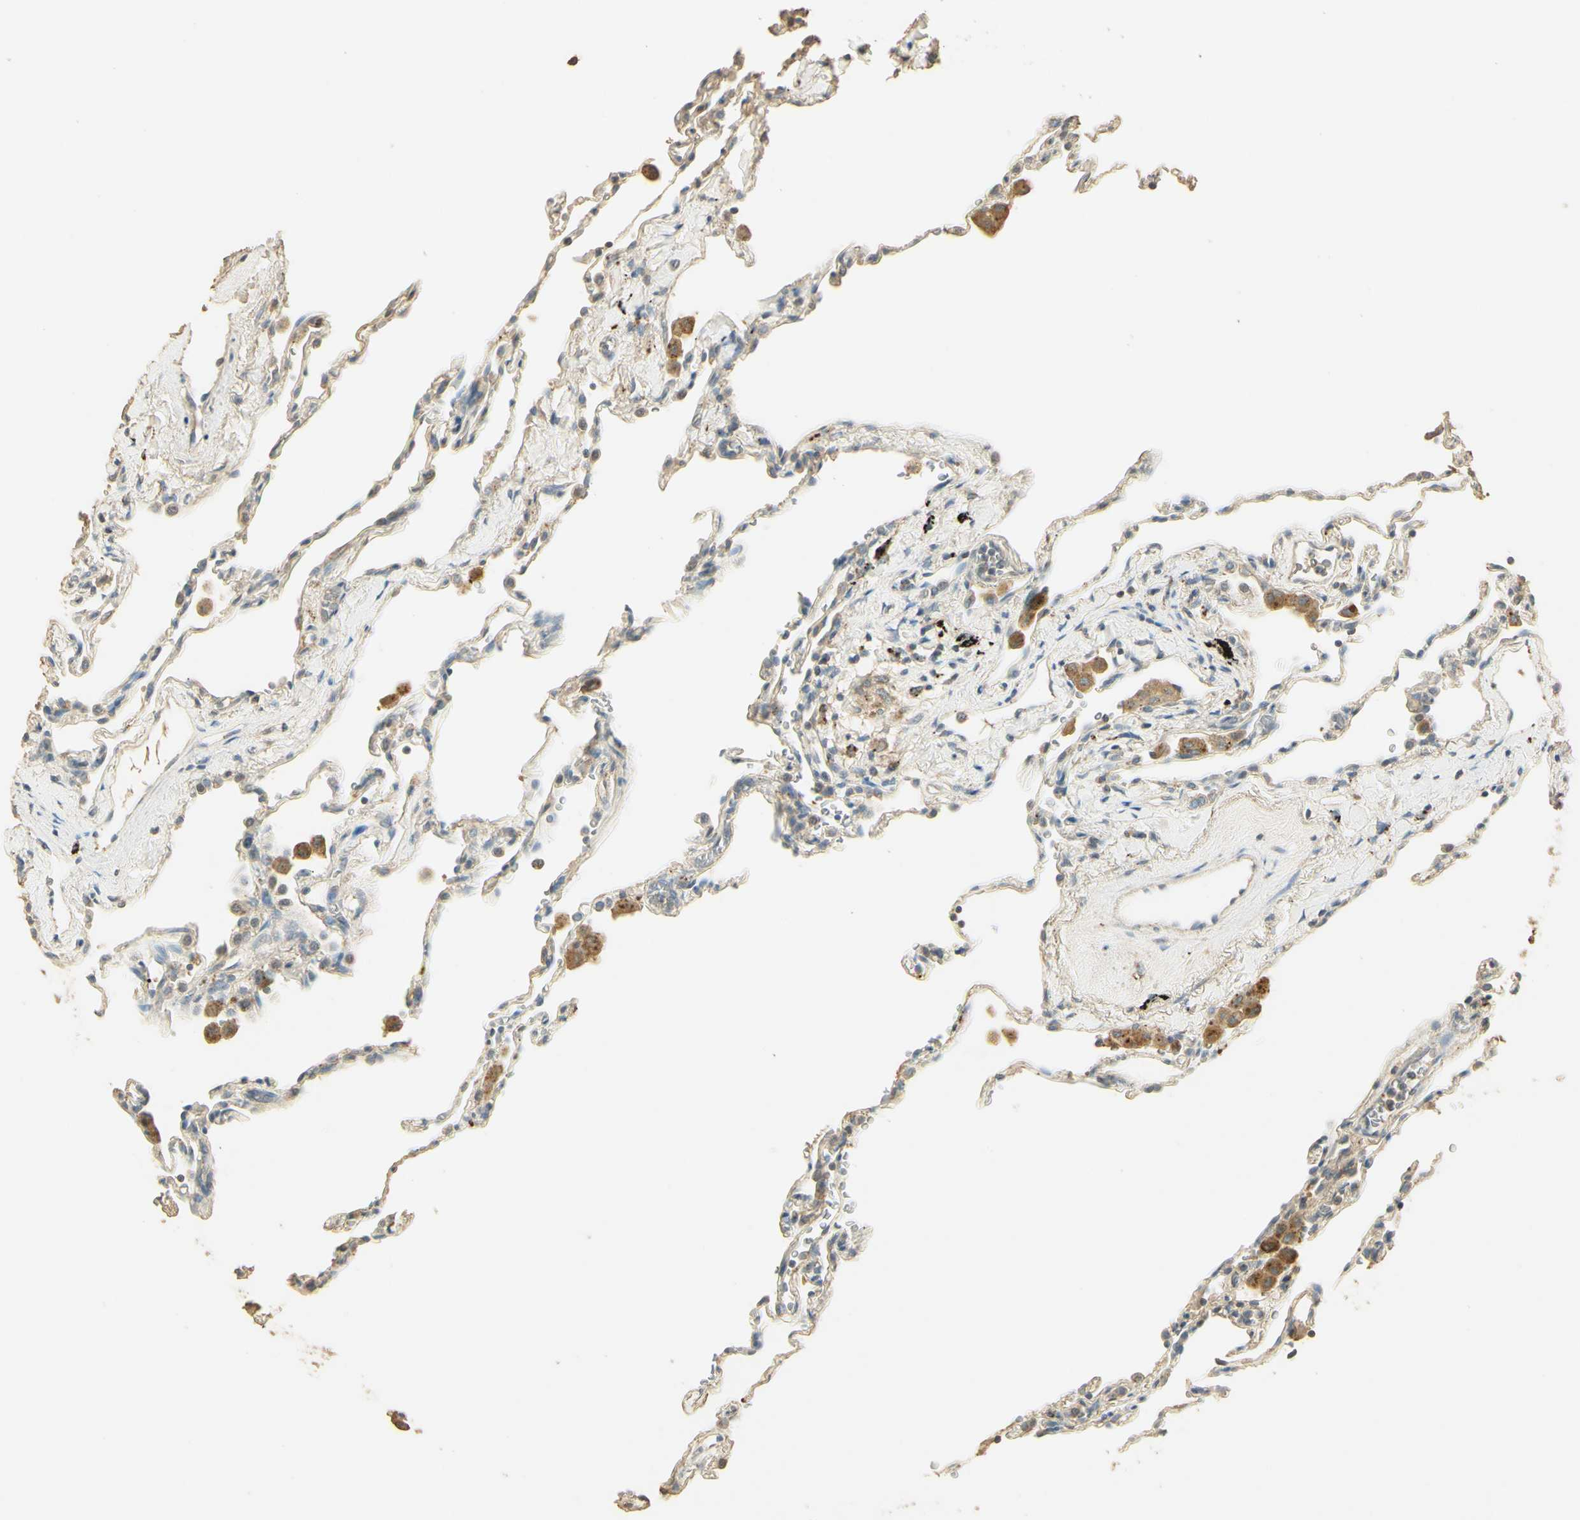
{"staining": {"intensity": "weak", "quantity": ">75%", "location": "cytoplasmic/membranous"}, "tissue": "lung", "cell_type": "Alveolar cells", "image_type": "normal", "snomed": [{"axis": "morphology", "description": "Normal tissue, NOS"}, {"axis": "topography", "description": "Lung"}], "caption": "Weak cytoplasmic/membranous staining is seen in about >75% of alveolar cells in benign lung. (Stains: DAB (3,3'-diaminobenzidine) in brown, nuclei in blue, Microscopy: brightfield microscopy at high magnification).", "gene": "ARHGEF17", "patient": {"sex": "male", "age": 59}}